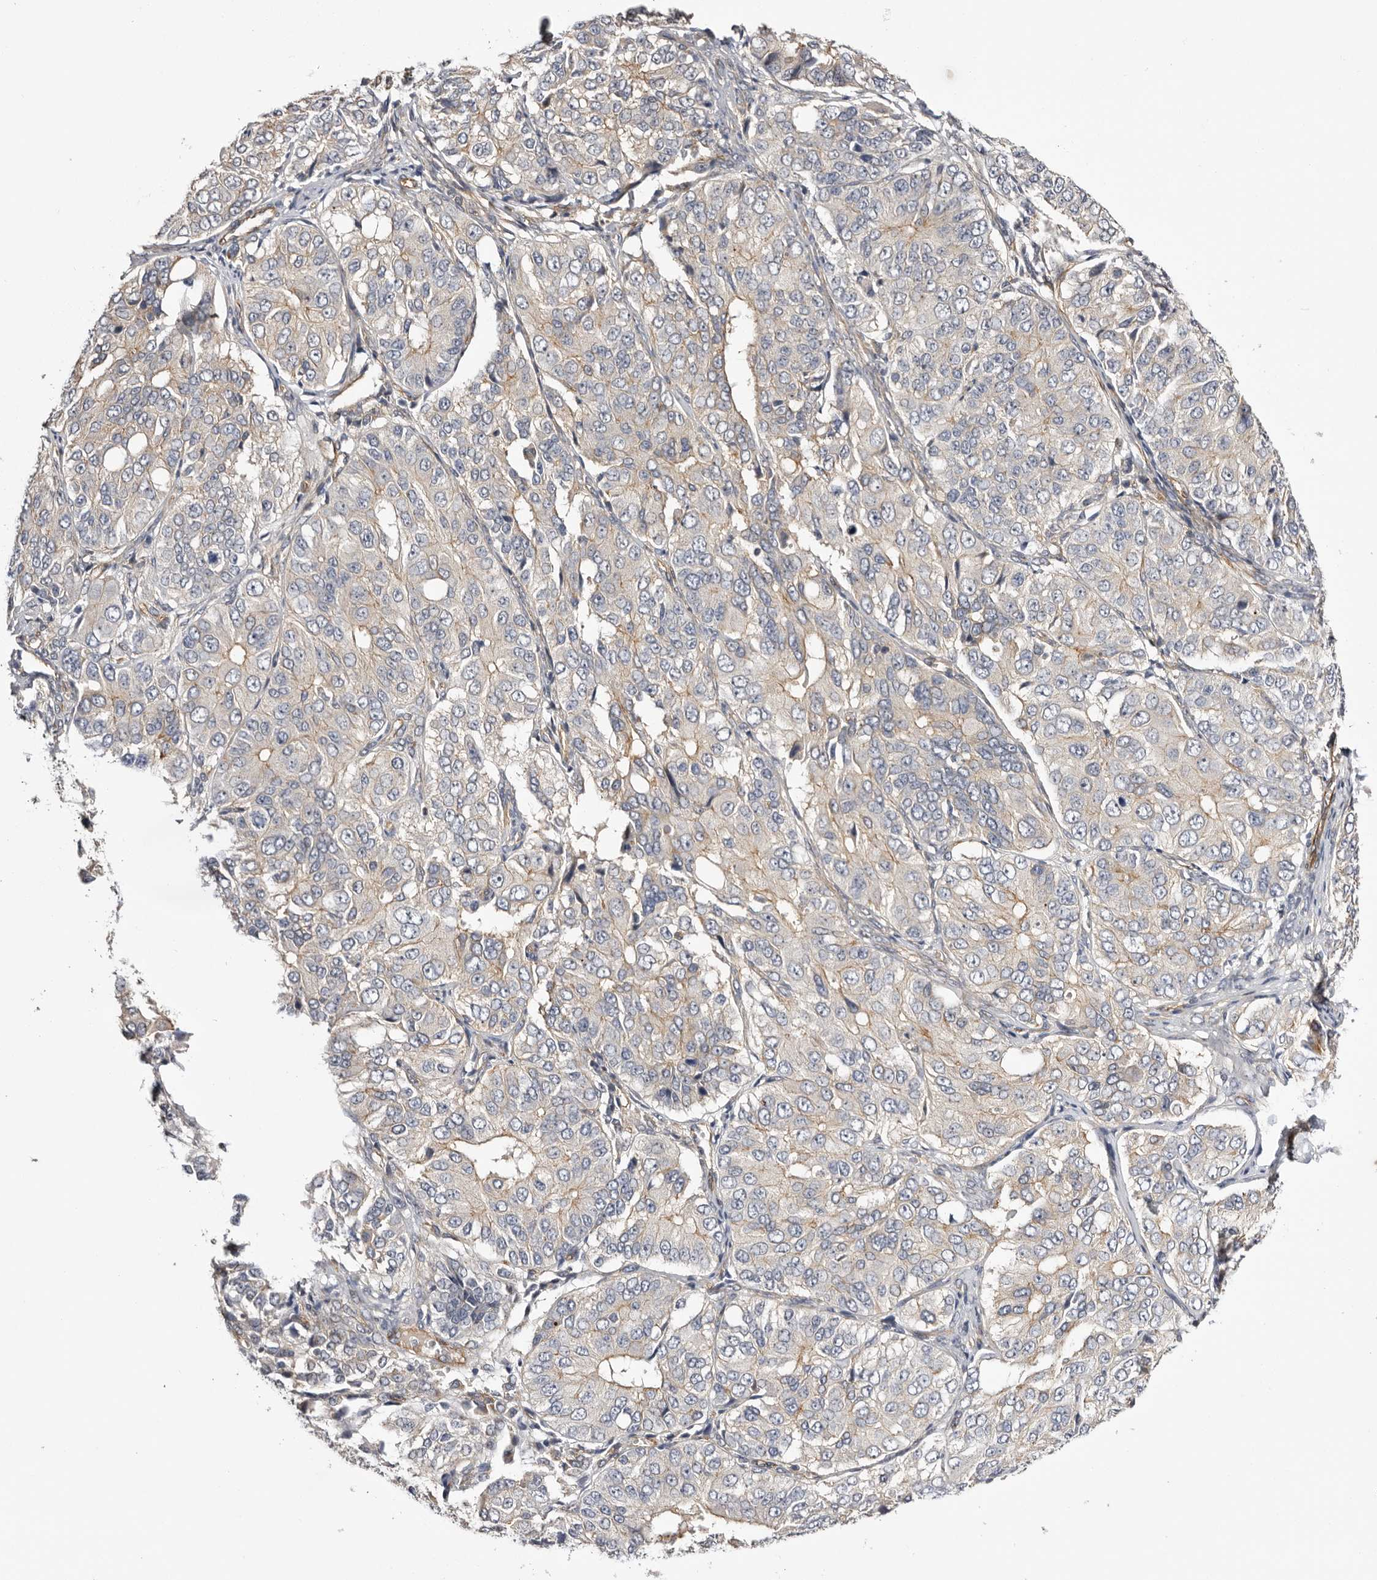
{"staining": {"intensity": "weak", "quantity": "<25%", "location": "cytoplasmic/membranous"}, "tissue": "ovarian cancer", "cell_type": "Tumor cells", "image_type": "cancer", "snomed": [{"axis": "morphology", "description": "Carcinoma, endometroid"}, {"axis": "topography", "description": "Ovary"}], "caption": "The photomicrograph exhibits no staining of tumor cells in ovarian endometroid carcinoma. Brightfield microscopy of immunohistochemistry stained with DAB (3,3'-diaminobenzidine) (brown) and hematoxylin (blue), captured at high magnification.", "gene": "PANK4", "patient": {"sex": "female", "age": 51}}